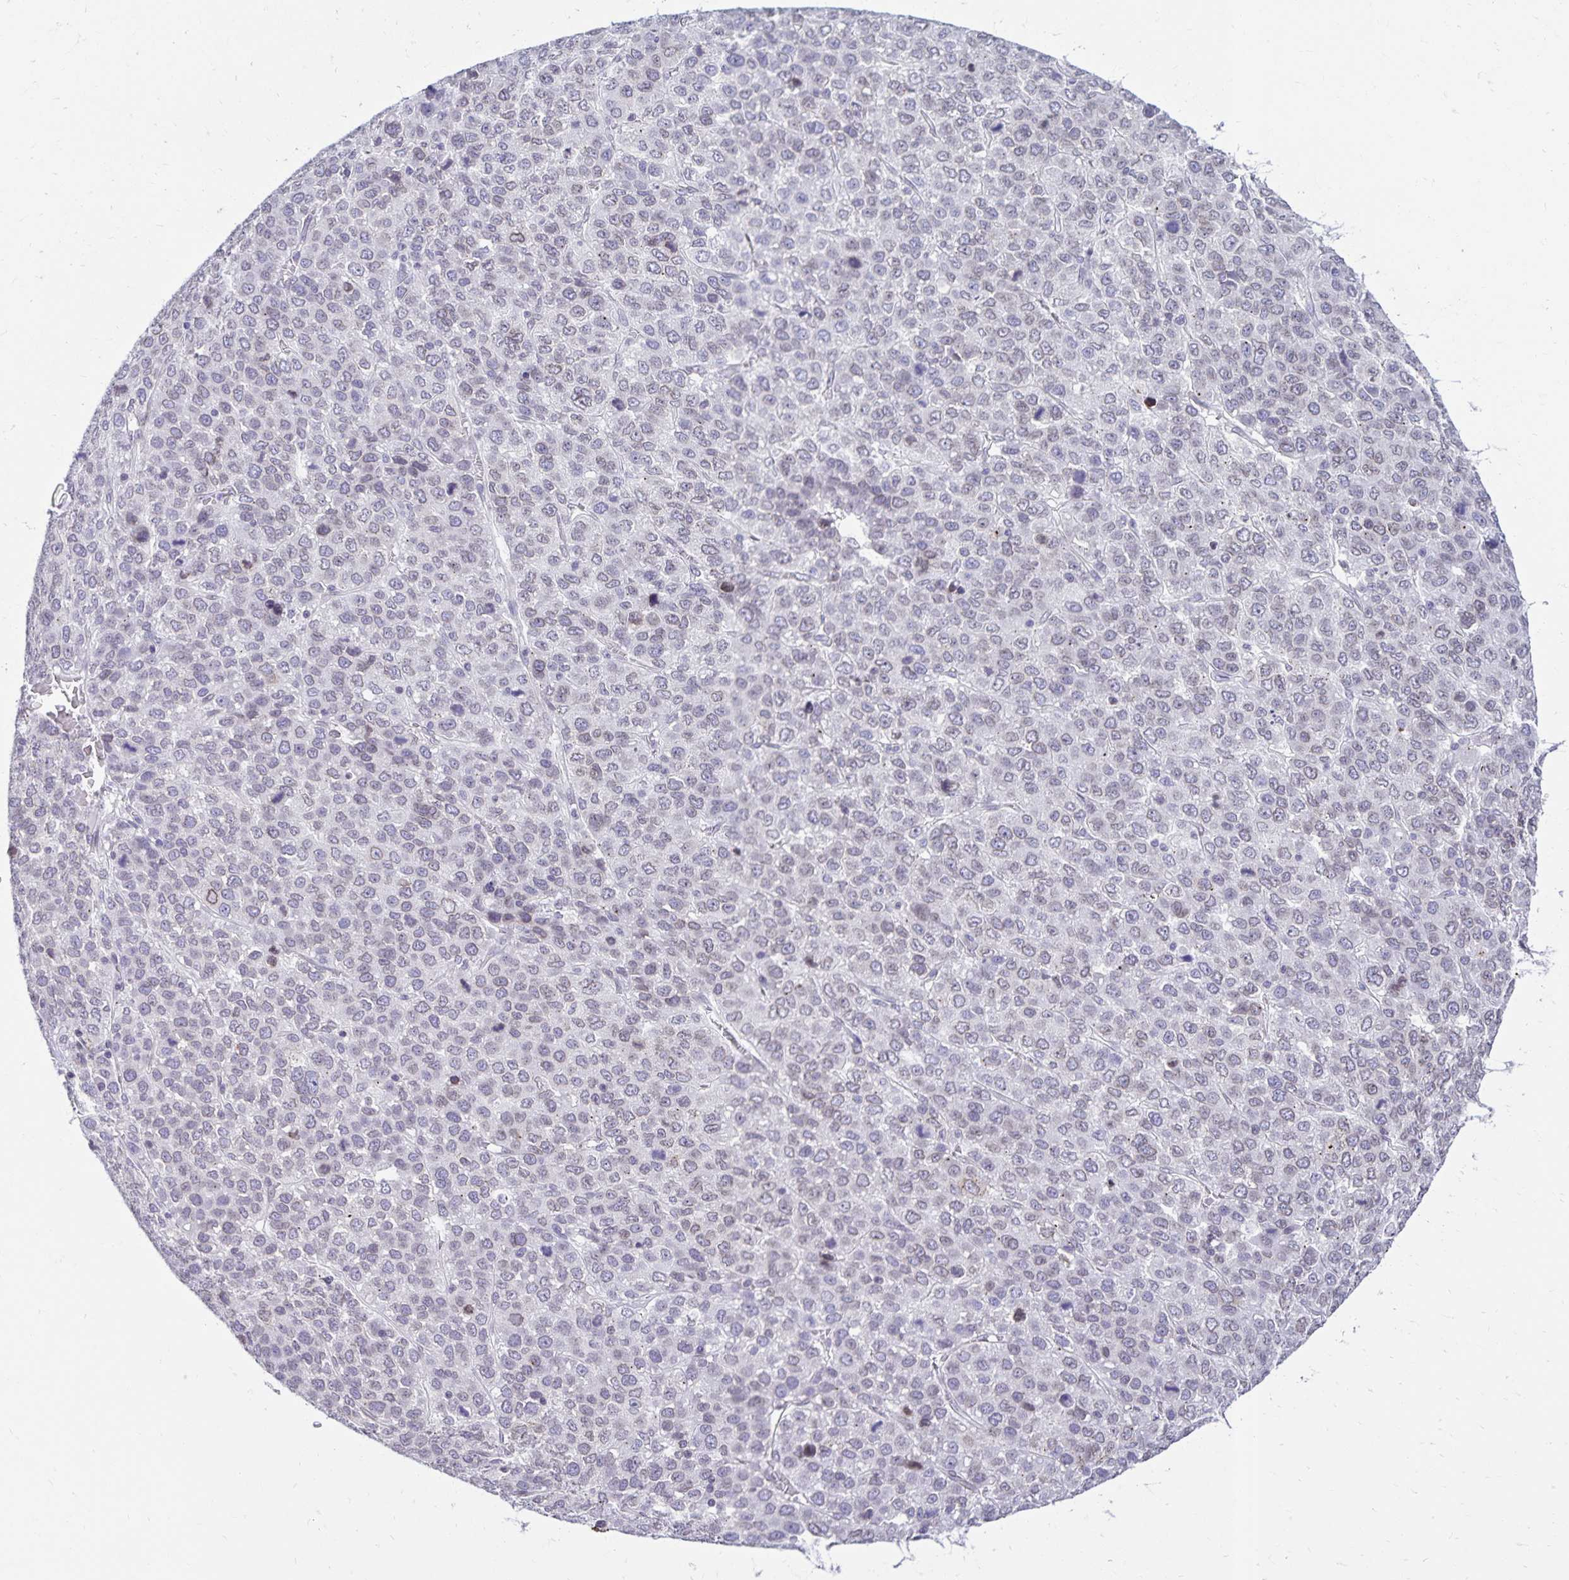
{"staining": {"intensity": "weak", "quantity": "<25%", "location": "nuclear"}, "tissue": "liver cancer", "cell_type": "Tumor cells", "image_type": "cancer", "snomed": [{"axis": "morphology", "description": "Carcinoma, Hepatocellular, NOS"}, {"axis": "topography", "description": "Liver"}], "caption": "A high-resolution histopathology image shows immunohistochemistry (IHC) staining of hepatocellular carcinoma (liver), which demonstrates no significant positivity in tumor cells.", "gene": "FAM166C", "patient": {"sex": "male", "age": 69}}